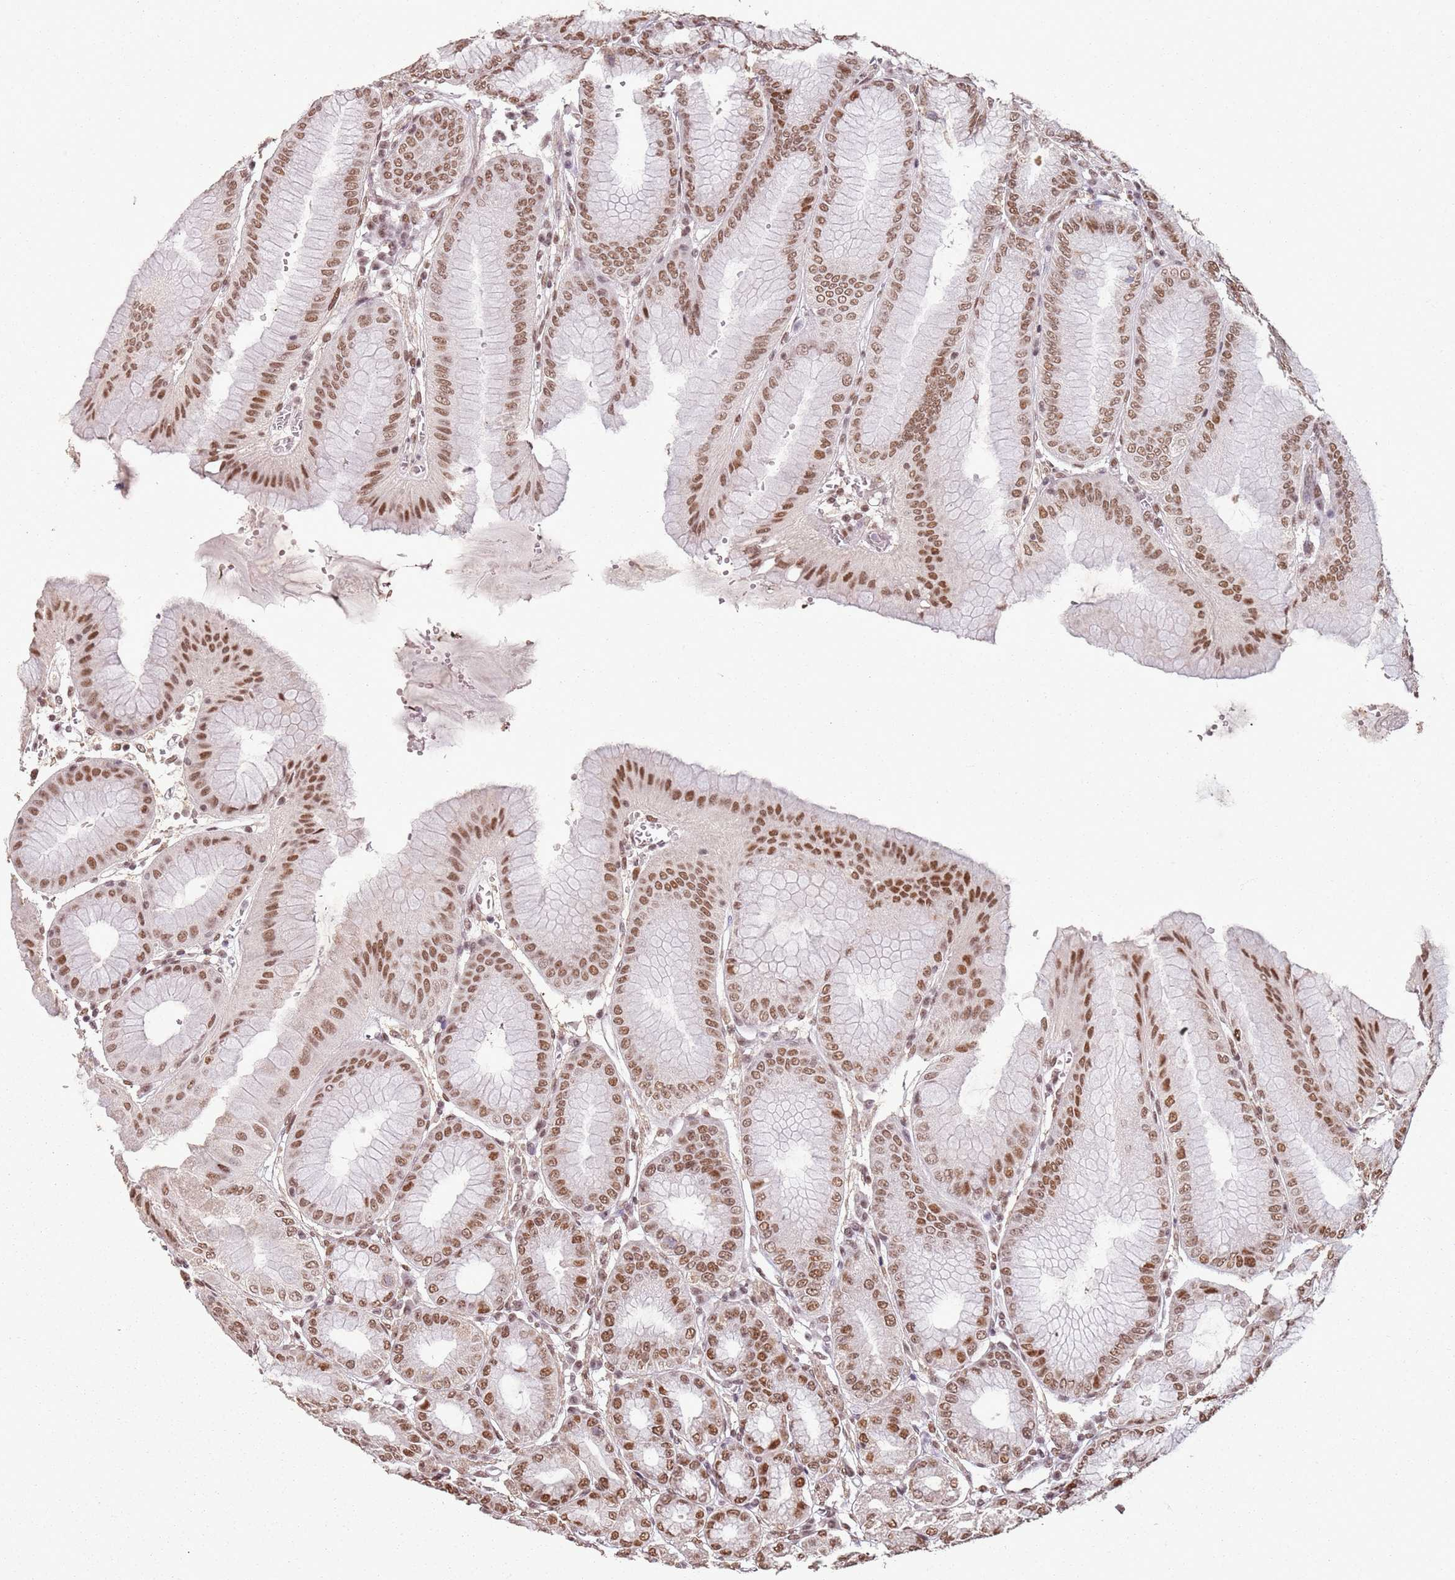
{"staining": {"intensity": "moderate", "quantity": ">75%", "location": "nuclear"}, "tissue": "stomach", "cell_type": "Glandular cells", "image_type": "normal", "snomed": [{"axis": "morphology", "description": "Normal tissue, NOS"}, {"axis": "topography", "description": "Stomach, lower"}], "caption": "The photomicrograph shows staining of benign stomach, revealing moderate nuclear protein positivity (brown color) within glandular cells.", "gene": "ARL14EP", "patient": {"sex": "male", "age": 71}}